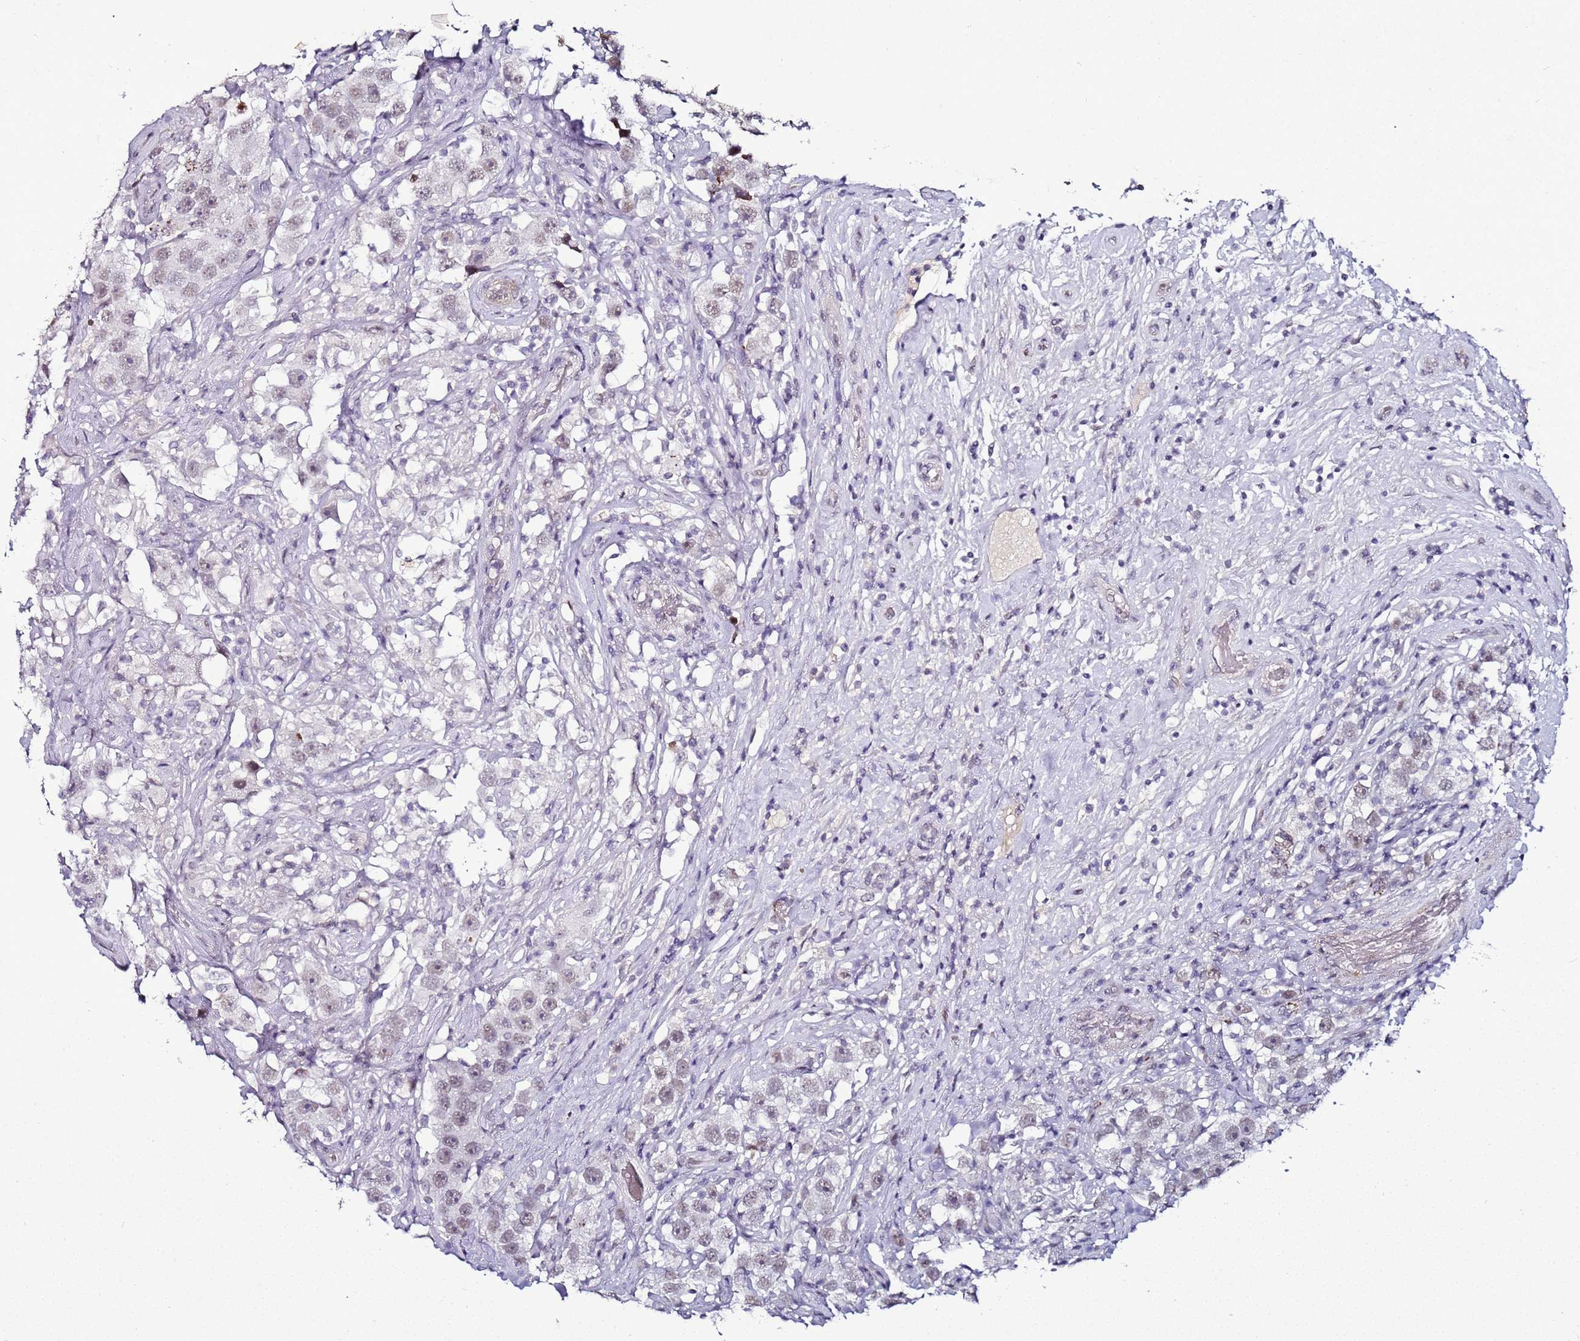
{"staining": {"intensity": "weak", "quantity": "25%-75%", "location": "nuclear"}, "tissue": "testis cancer", "cell_type": "Tumor cells", "image_type": "cancer", "snomed": [{"axis": "morphology", "description": "Seminoma, NOS"}, {"axis": "topography", "description": "Testis"}], "caption": "Immunohistochemistry (DAB (3,3'-diaminobenzidine)) staining of testis seminoma exhibits weak nuclear protein staining in approximately 25%-75% of tumor cells.", "gene": "PSMA7", "patient": {"sex": "male", "age": 49}}